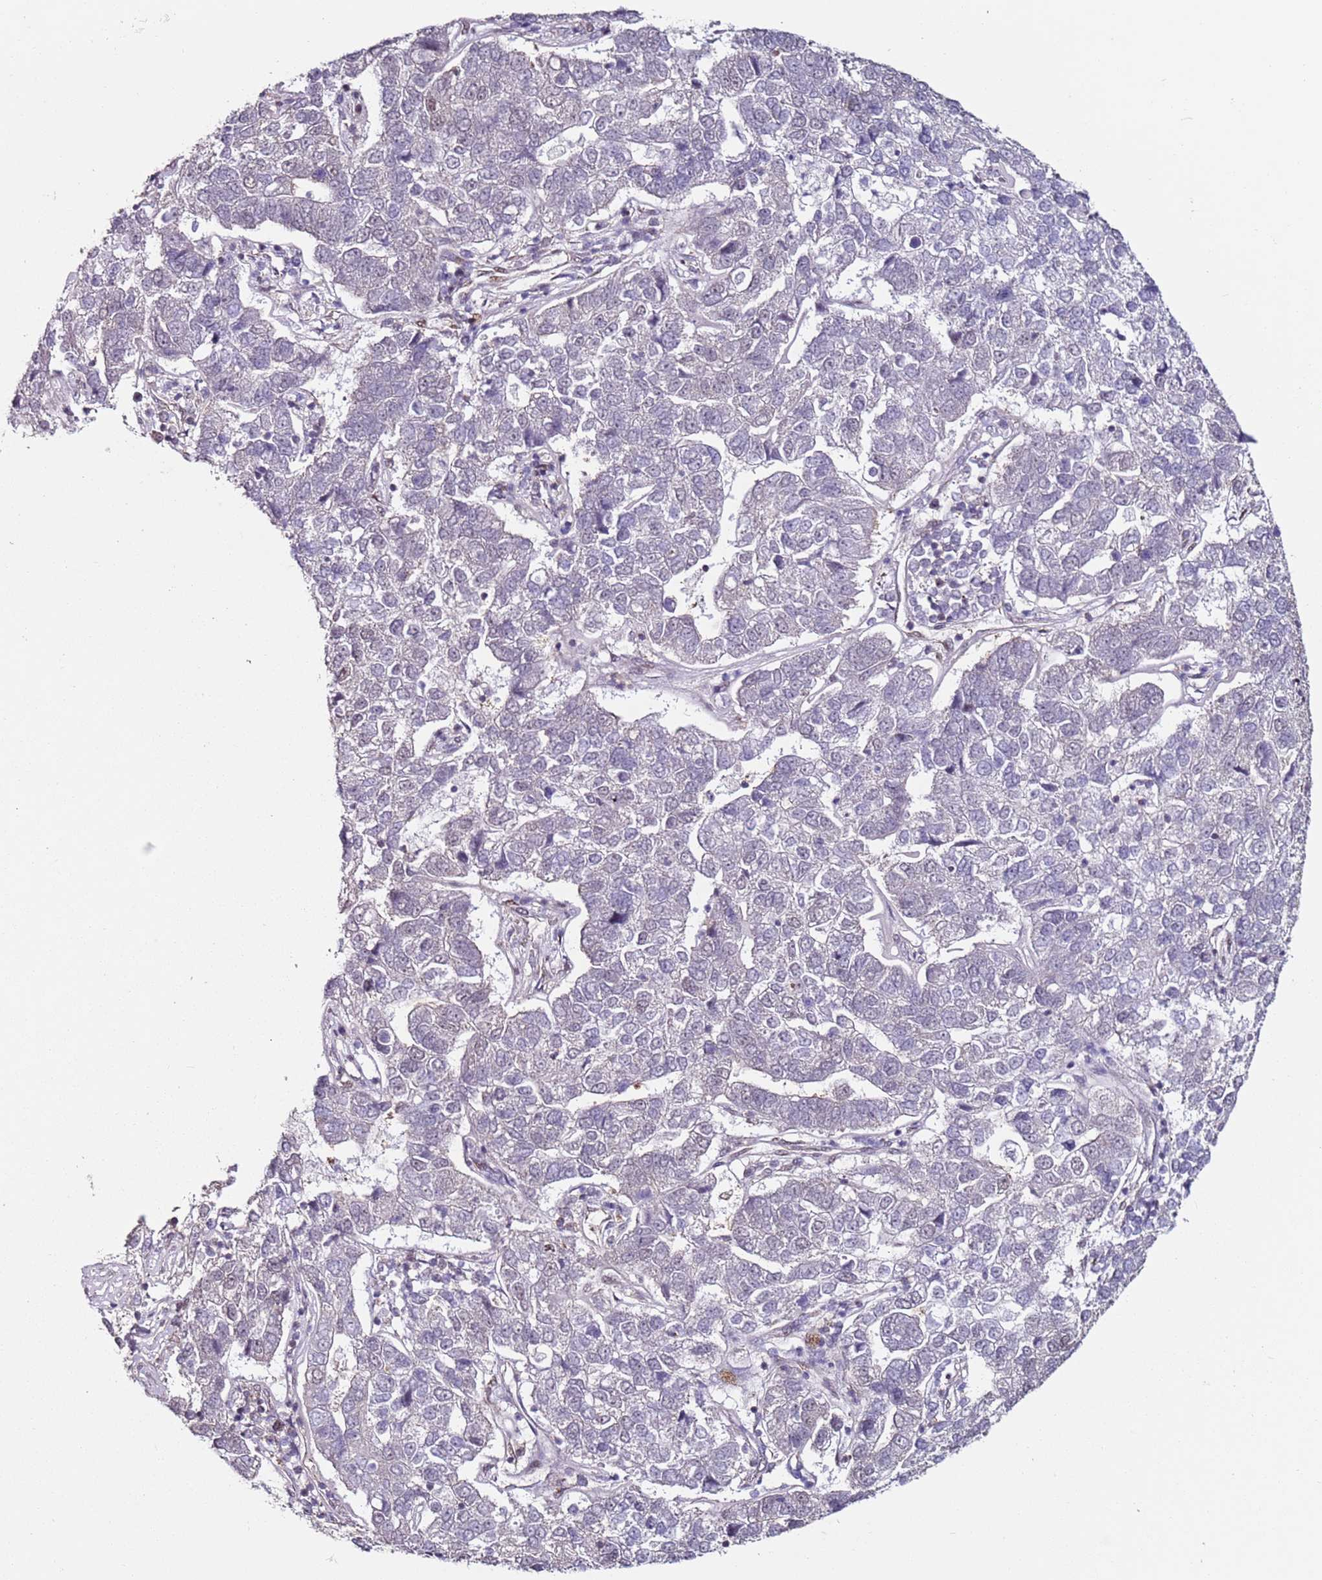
{"staining": {"intensity": "negative", "quantity": "none", "location": "none"}, "tissue": "pancreatic cancer", "cell_type": "Tumor cells", "image_type": "cancer", "snomed": [{"axis": "morphology", "description": "Adenocarcinoma, NOS"}, {"axis": "topography", "description": "Pancreas"}], "caption": "There is no significant positivity in tumor cells of pancreatic cancer (adenocarcinoma).", "gene": "PSMD4", "patient": {"sex": "female", "age": 61}}